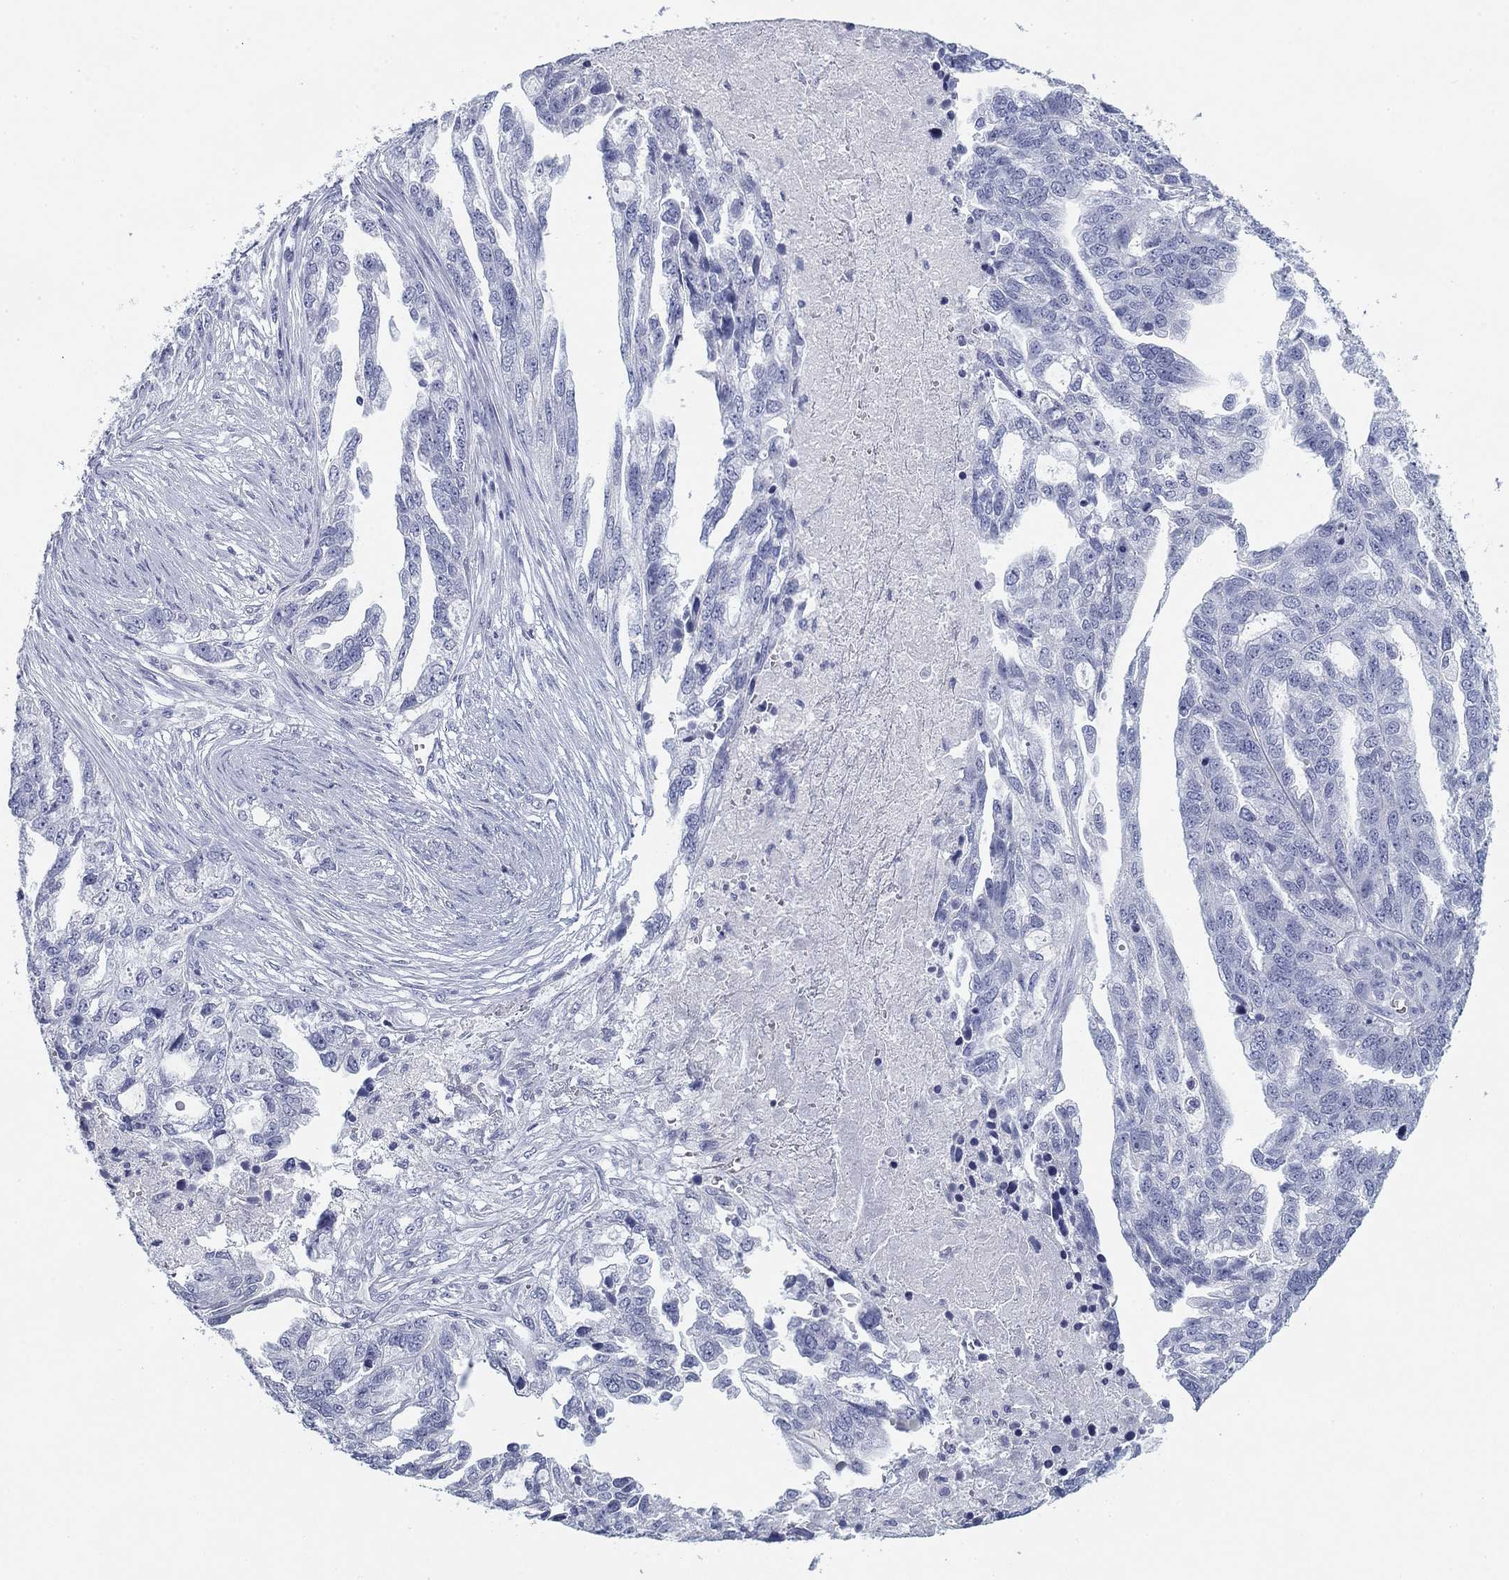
{"staining": {"intensity": "negative", "quantity": "none", "location": "none"}, "tissue": "ovarian cancer", "cell_type": "Tumor cells", "image_type": "cancer", "snomed": [{"axis": "morphology", "description": "Cystadenocarcinoma, serous, NOS"}, {"axis": "topography", "description": "Ovary"}], "caption": "IHC photomicrograph of neoplastic tissue: human serous cystadenocarcinoma (ovarian) stained with DAB shows no significant protein expression in tumor cells.", "gene": "CD79B", "patient": {"sex": "female", "age": 51}}